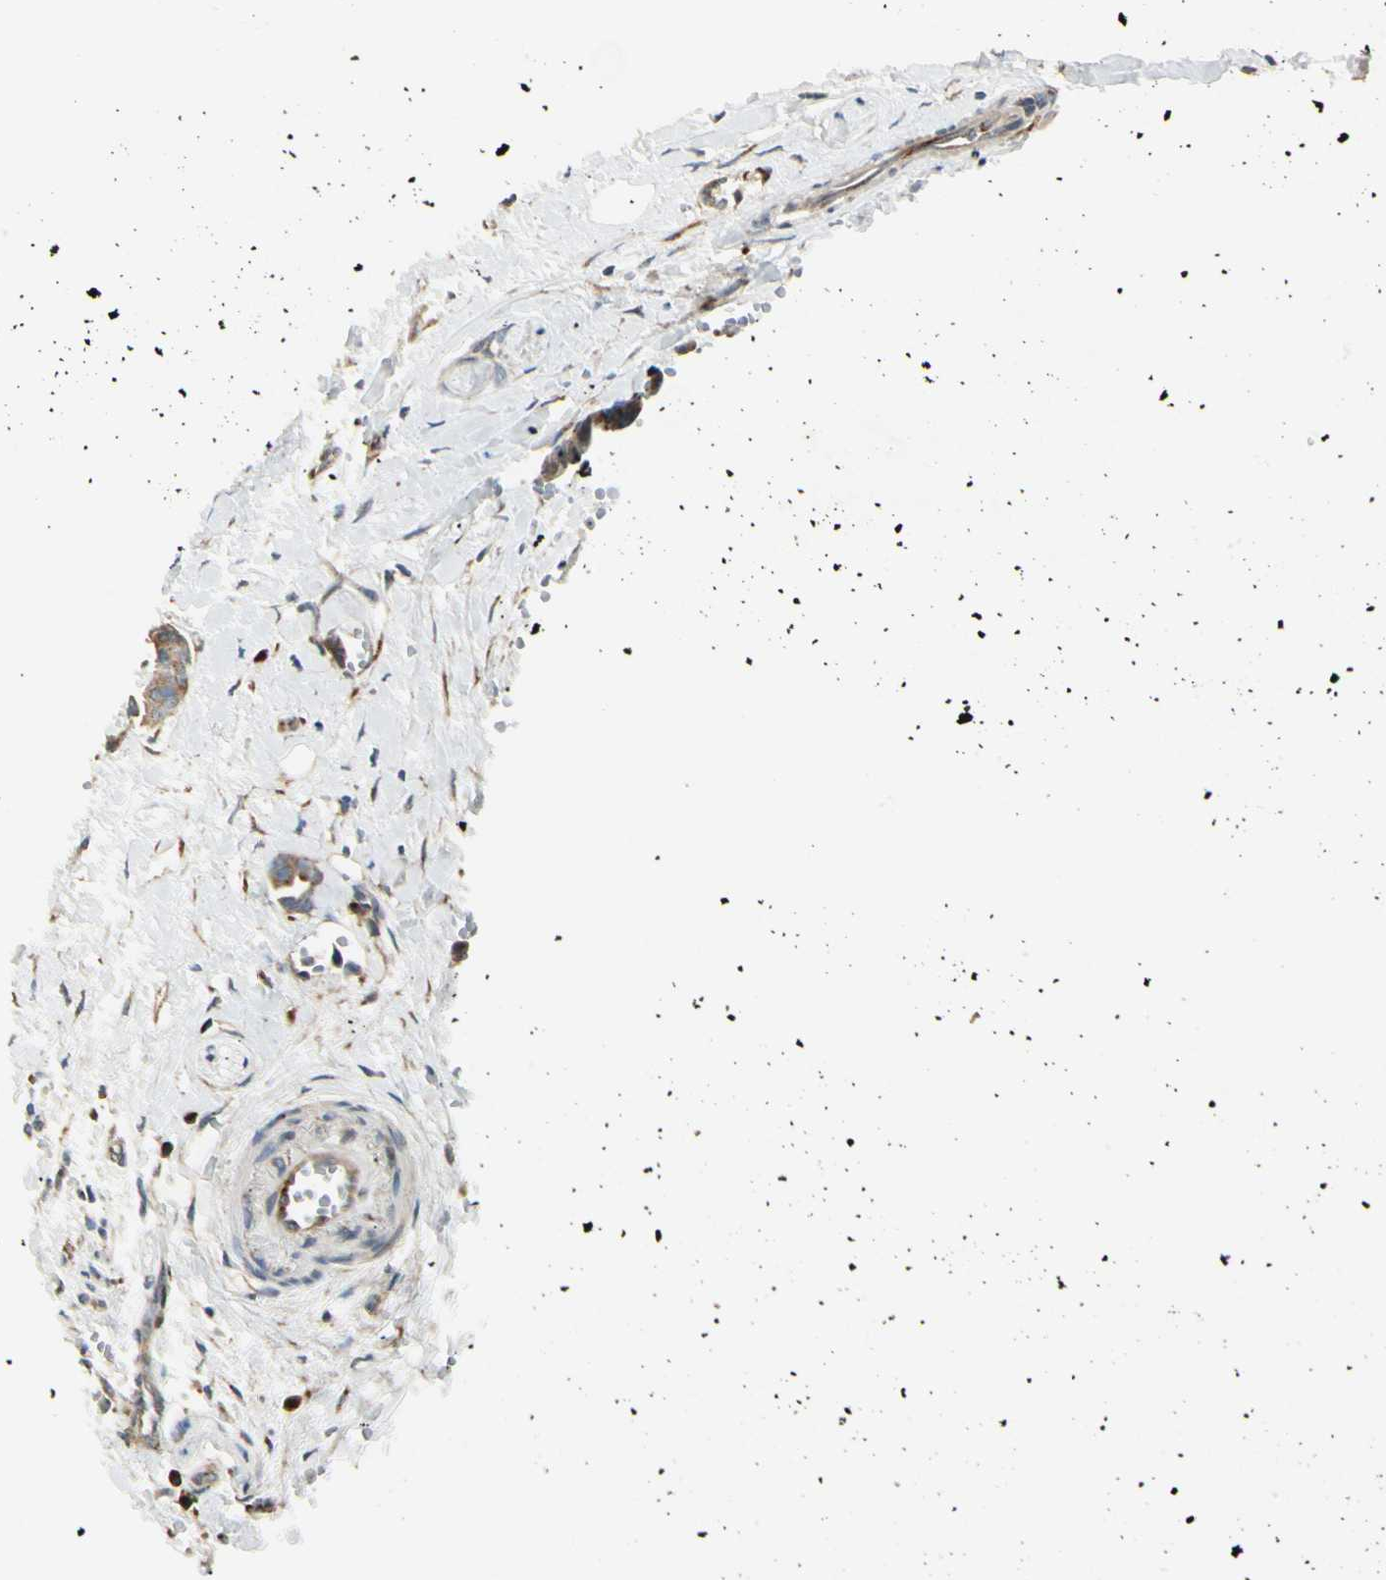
{"staining": {"intensity": "moderate", "quantity": ">75%", "location": "cytoplasmic/membranous"}, "tissue": "head and neck cancer", "cell_type": "Tumor cells", "image_type": "cancer", "snomed": [{"axis": "morphology", "description": "Adenocarcinoma, NOS"}, {"axis": "topography", "description": "Salivary gland"}, {"axis": "topography", "description": "Head-Neck"}], "caption": "Approximately >75% of tumor cells in human head and neck cancer (adenocarcinoma) reveal moderate cytoplasmic/membranous protein staining as visualized by brown immunohistochemical staining.", "gene": "MANSC1", "patient": {"sex": "female", "age": 59}}